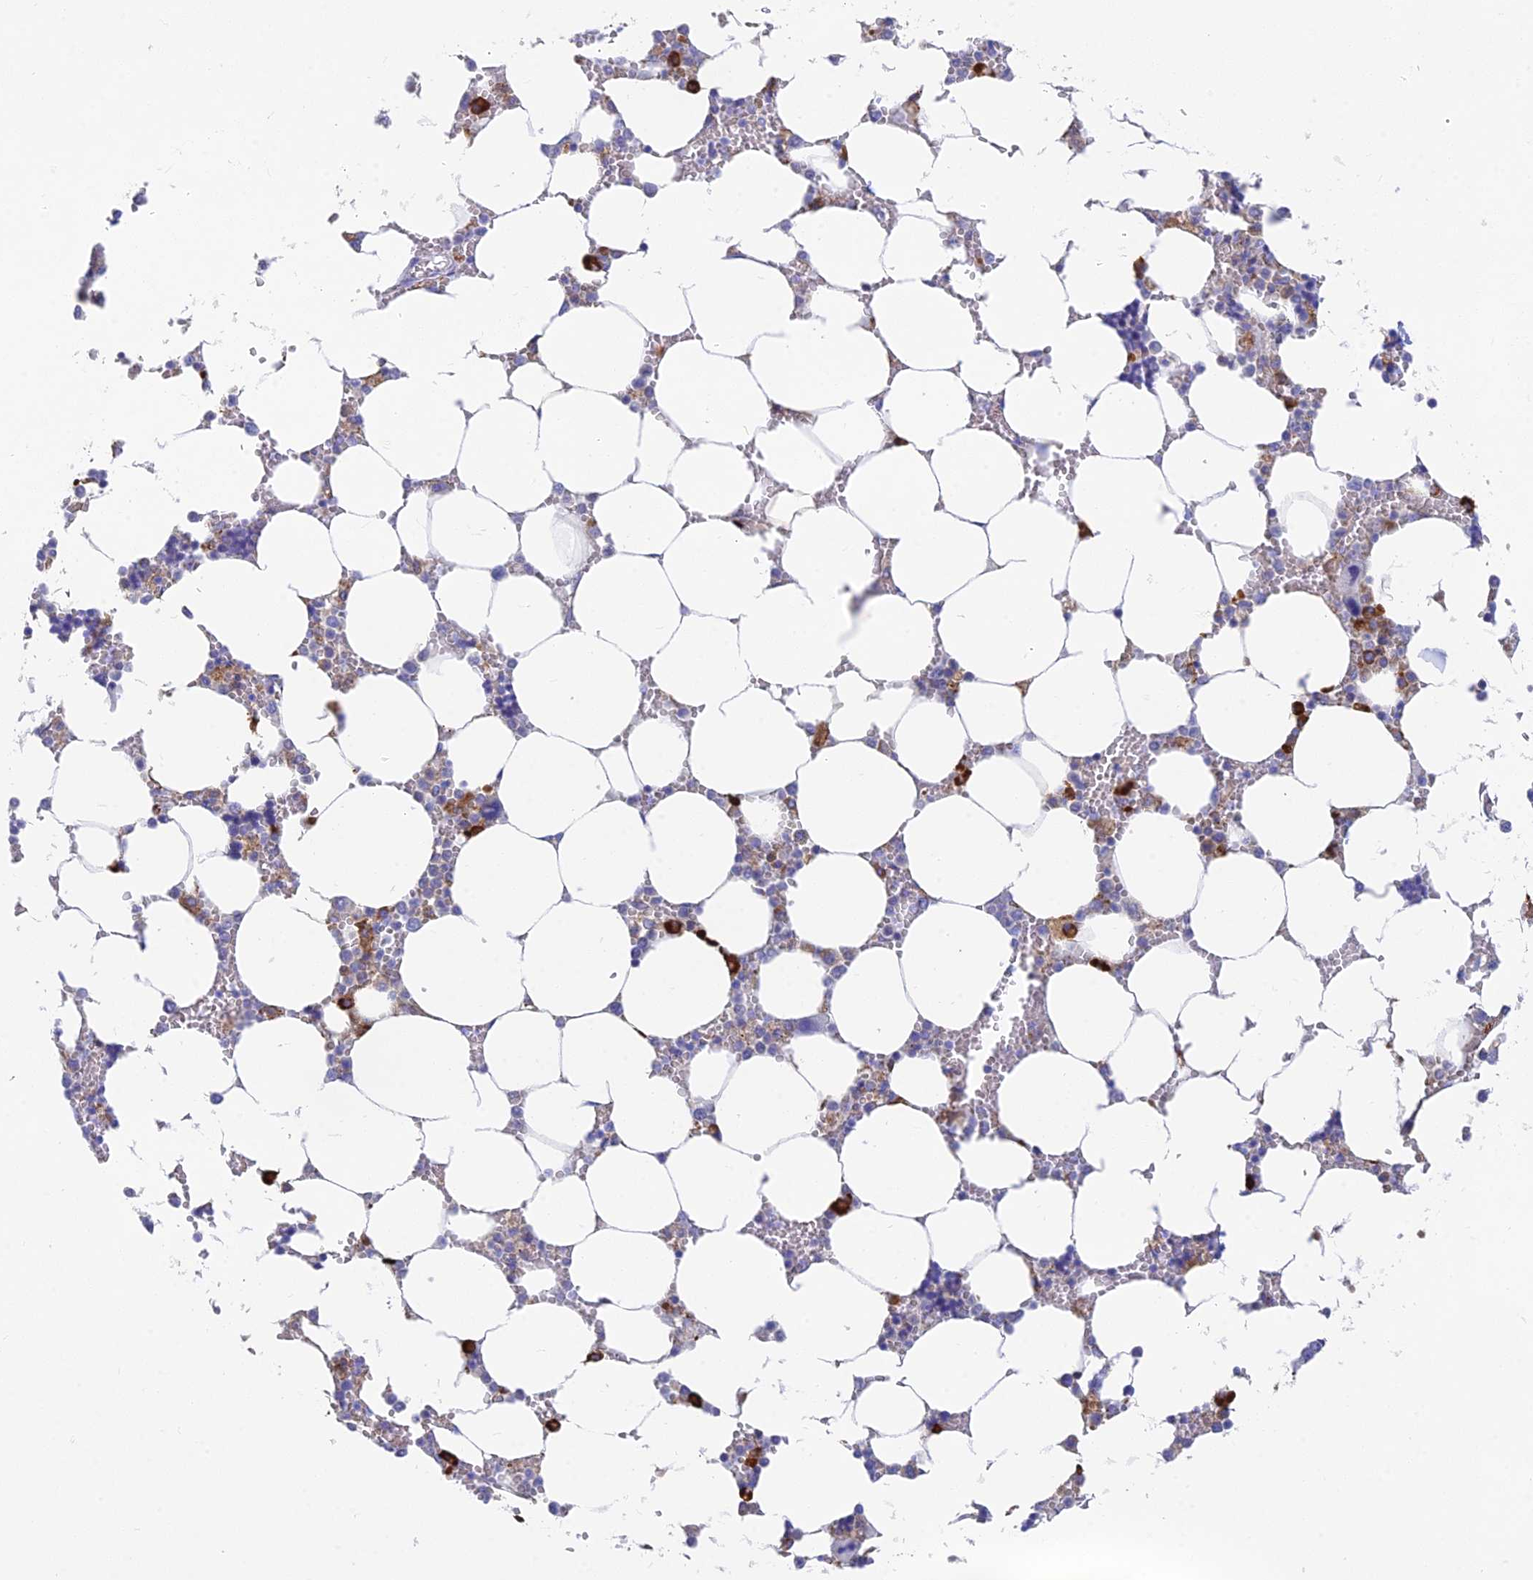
{"staining": {"intensity": "moderate", "quantity": "25%-75%", "location": "cytoplasmic/membranous"}, "tissue": "bone marrow", "cell_type": "Hematopoietic cells", "image_type": "normal", "snomed": [{"axis": "morphology", "description": "Normal tissue, NOS"}, {"axis": "topography", "description": "Bone marrow"}], "caption": "Immunohistochemistry image of normal bone marrow: human bone marrow stained using IHC demonstrates medium levels of moderate protein expression localized specifically in the cytoplasmic/membranous of hematopoietic cells, appearing as a cytoplasmic/membranous brown color.", "gene": "WDR35", "patient": {"sex": "male", "age": 64}}